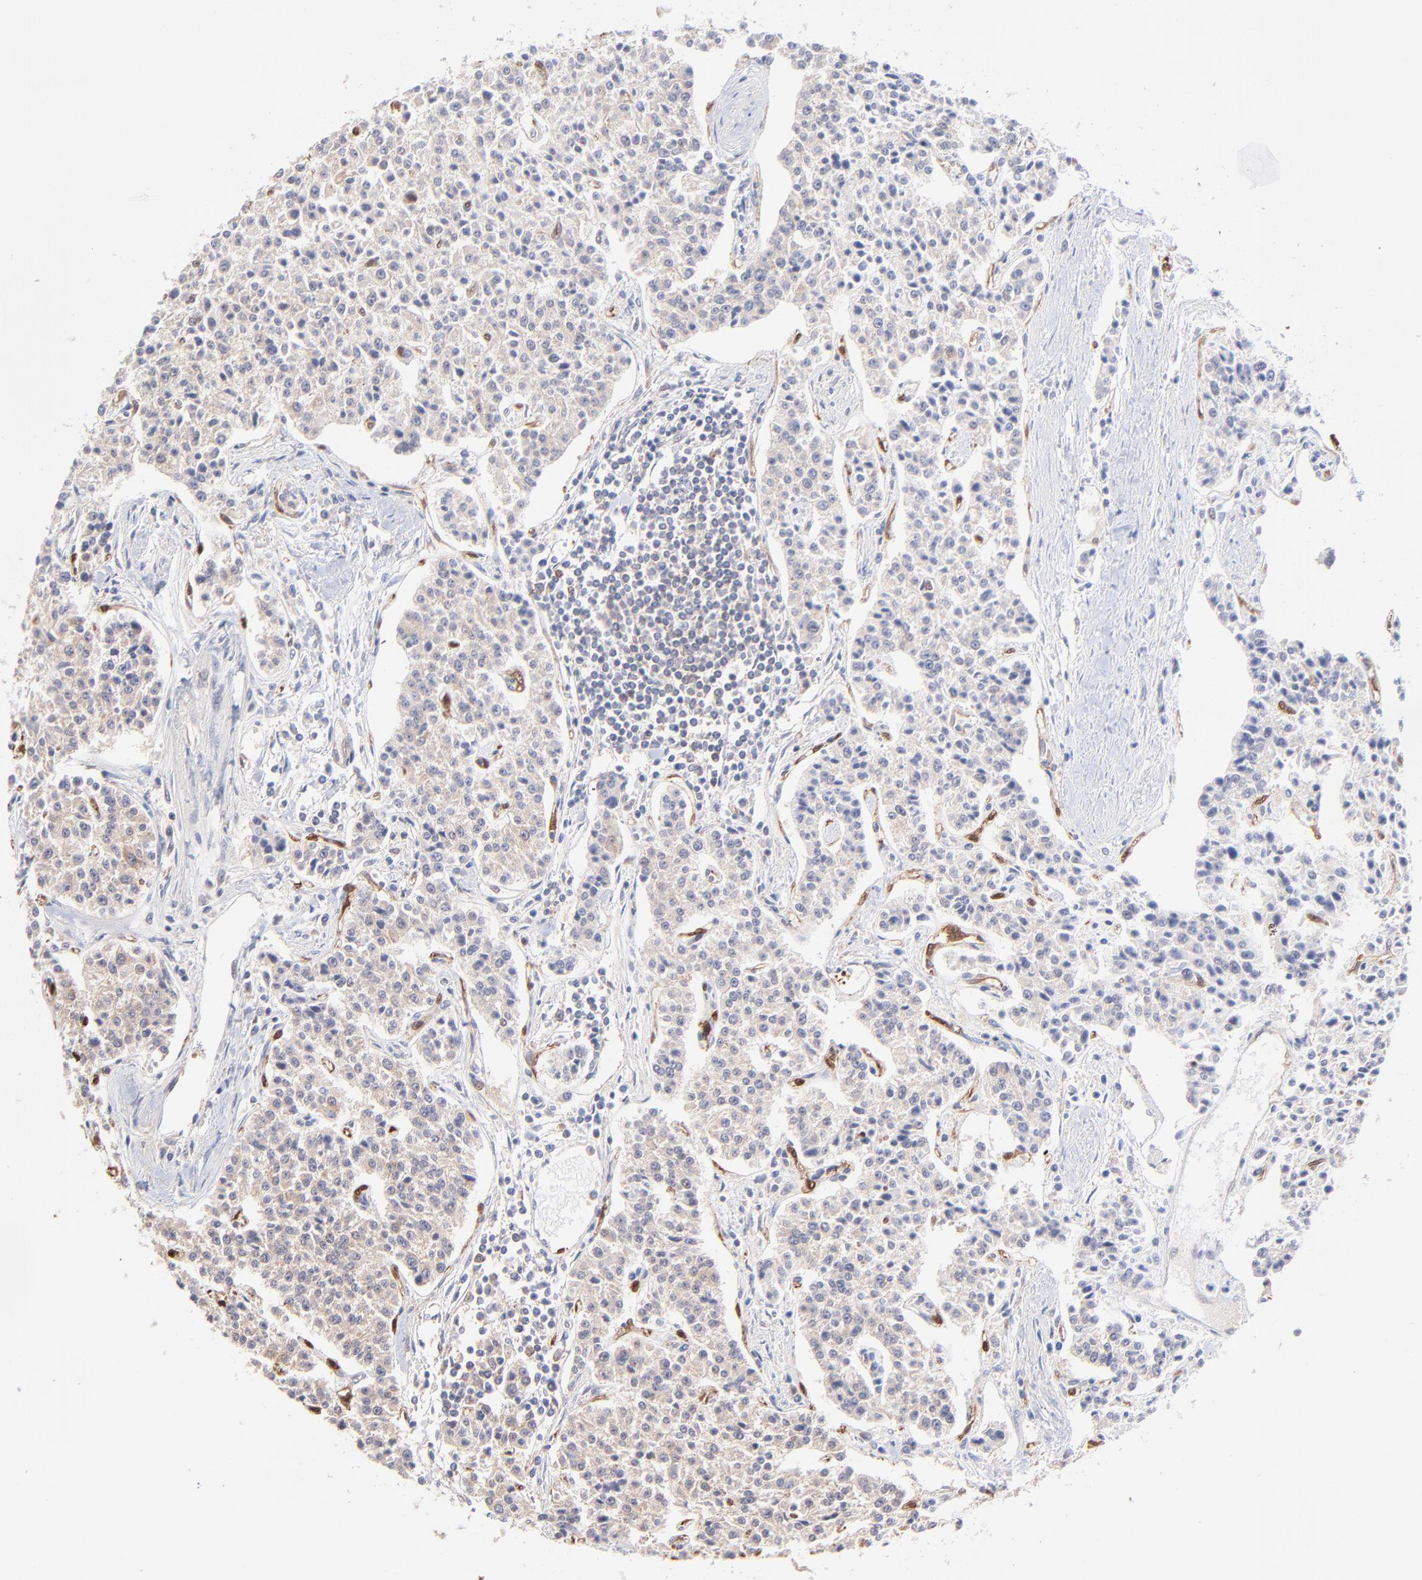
{"staining": {"intensity": "weak", "quantity": ">75%", "location": "cytoplasmic/membranous"}, "tissue": "carcinoid", "cell_type": "Tumor cells", "image_type": "cancer", "snomed": [{"axis": "morphology", "description": "Carcinoid, malignant, NOS"}, {"axis": "topography", "description": "Stomach"}], "caption": "The image demonstrates a brown stain indicating the presence of a protein in the cytoplasmic/membranous of tumor cells in malignant carcinoid.", "gene": "GART", "patient": {"sex": "female", "age": 76}}